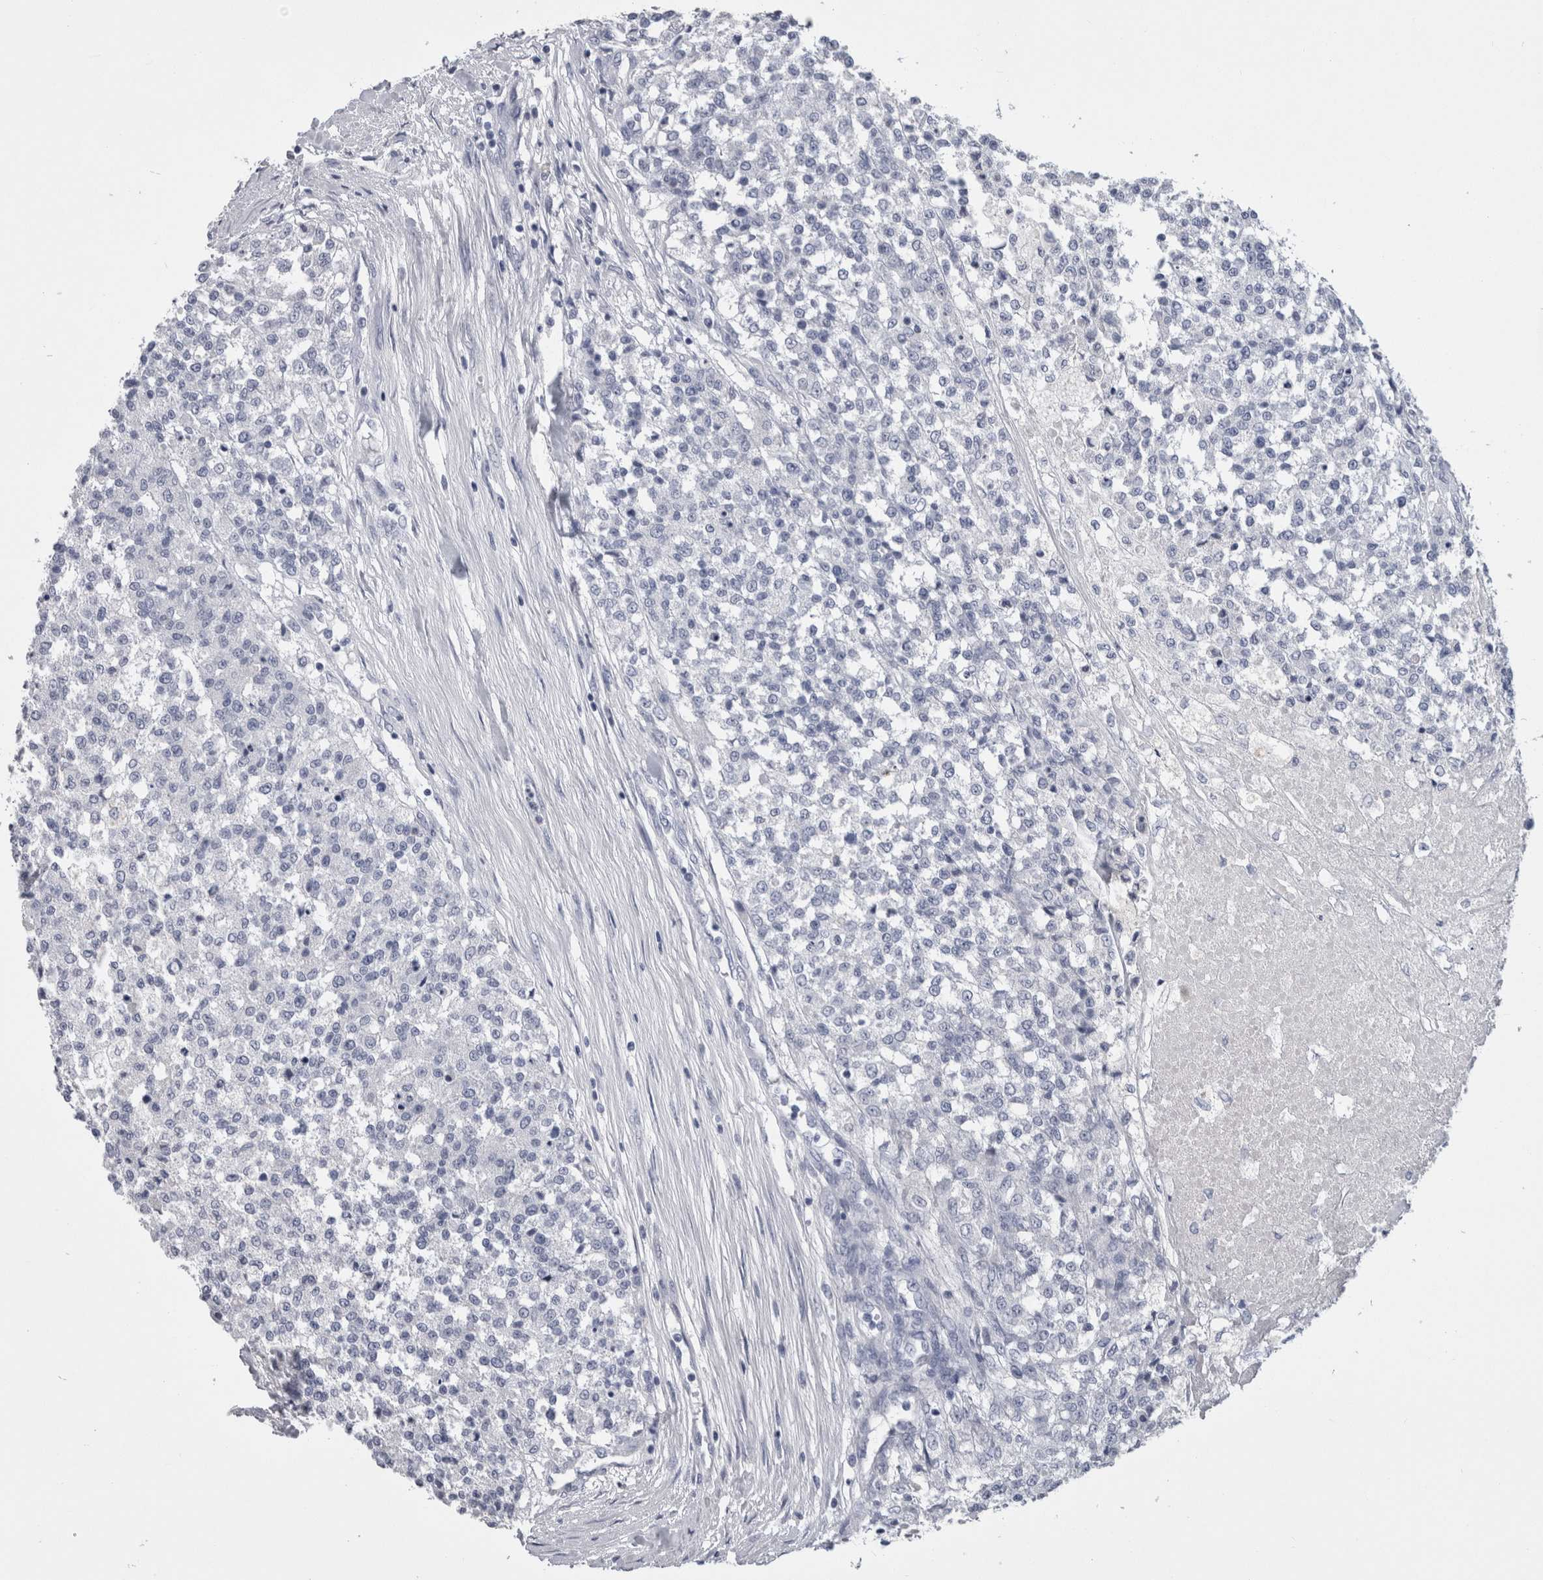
{"staining": {"intensity": "negative", "quantity": "none", "location": "none"}, "tissue": "testis cancer", "cell_type": "Tumor cells", "image_type": "cancer", "snomed": [{"axis": "morphology", "description": "Seminoma, NOS"}, {"axis": "topography", "description": "Testis"}], "caption": "The photomicrograph displays no staining of tumor cells in seminoma (testis). (DAB (3,3'-diaminobenzidine) IHC with hematoxylin counter stain).", "gene": "PAX5", "patient": {"sex": "male", "age": 59}}